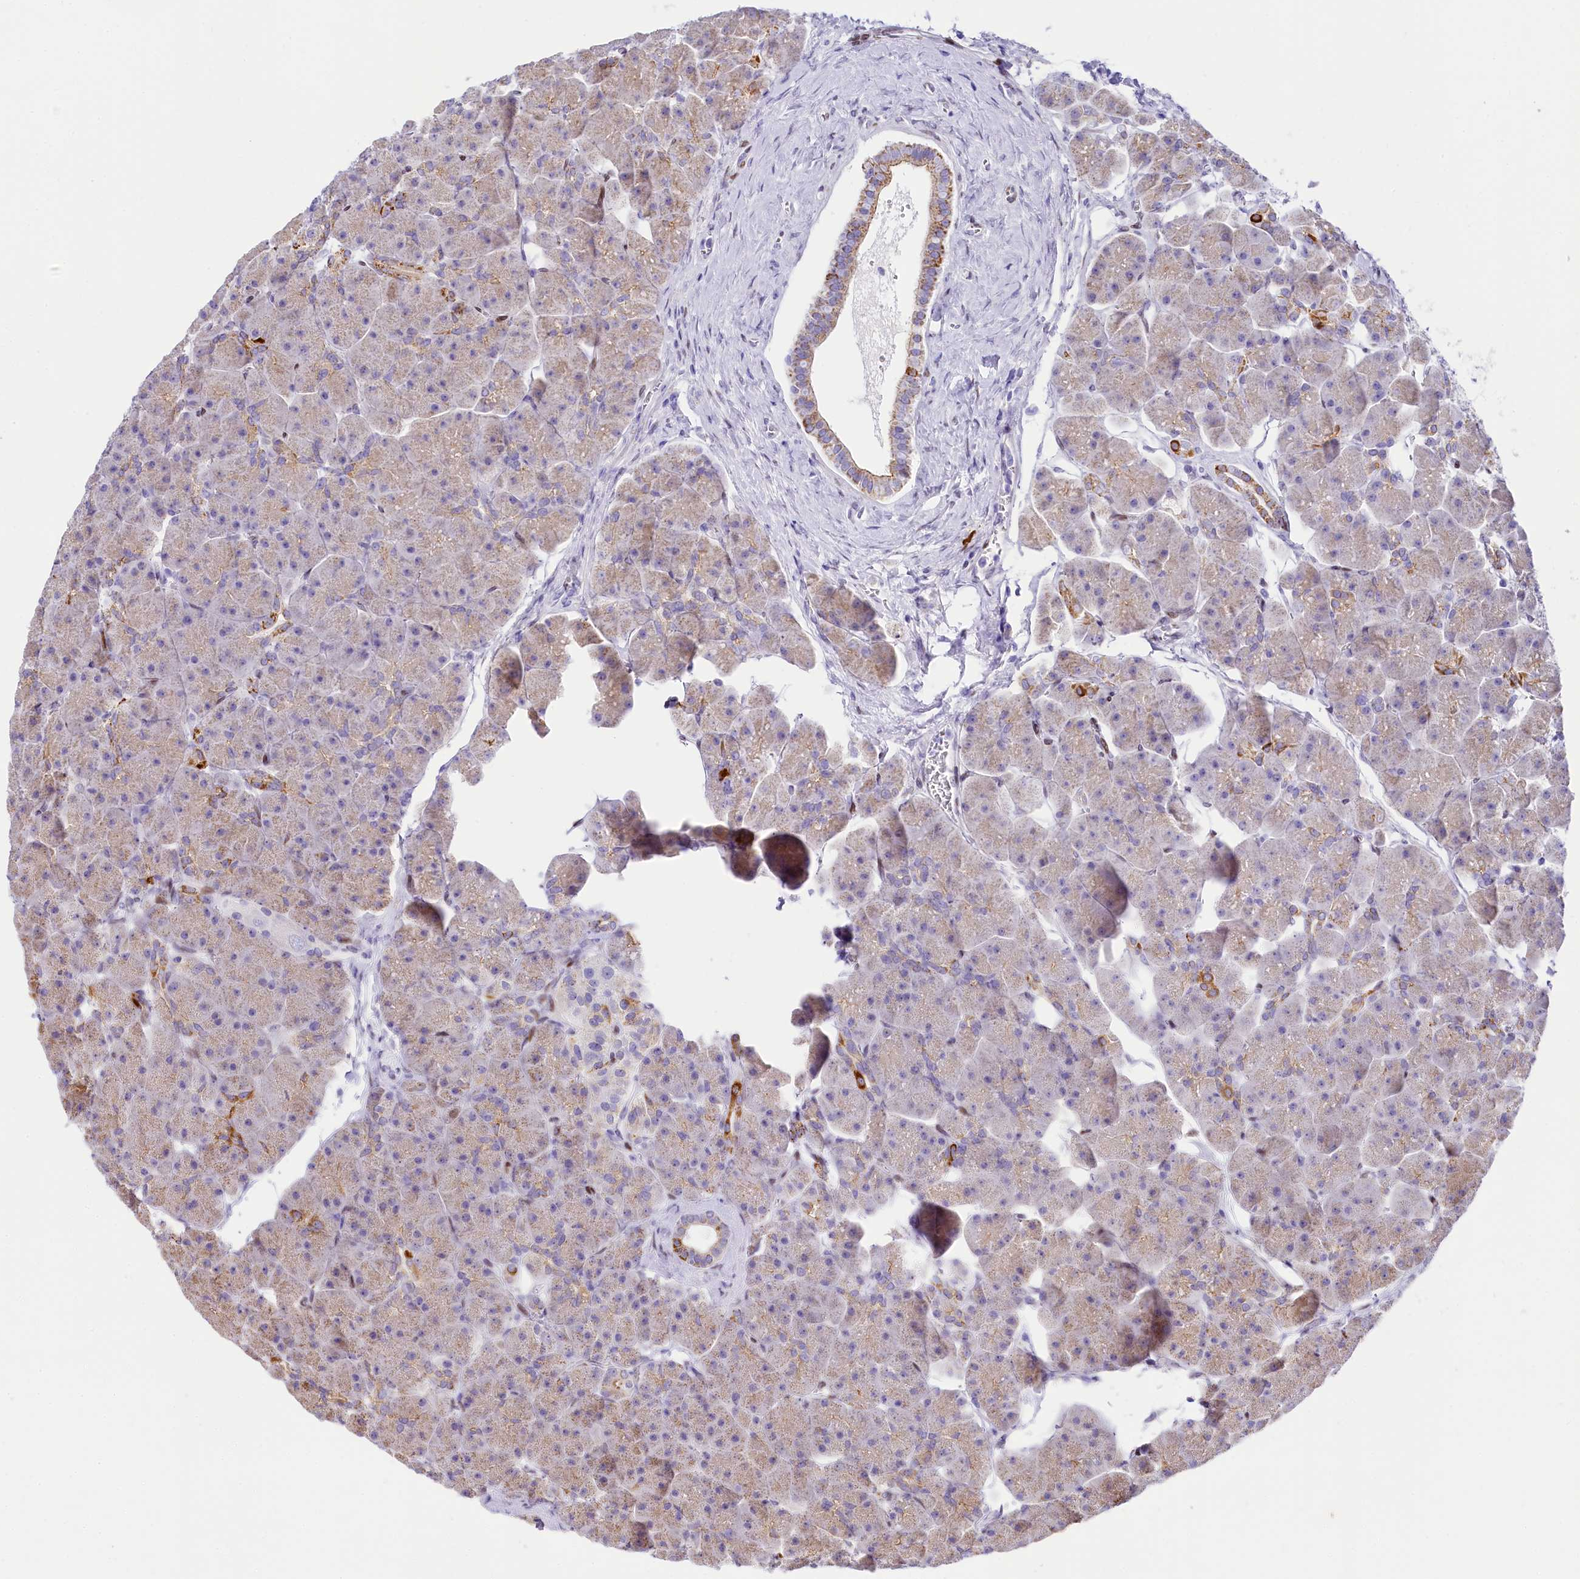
{"staining": {"intensity": "strong", "quantity": "<25%", "location": "cytoplasmic/membranous"}, "tissue": "pancreas", "cell_type": "Exocrine glandular cells", "image_type": "normal", "snomed": [{"axis": "morphology", "description": "Normal tissue, NOS"}, {"axis": "topography", "description": "Pancreas"}], "caption": "Human pancreas stained with a brown dye demonstrates strong cytoplasmic/membranous positive positivity in approximately <25% of exocrine glandular cells.", "gene": "PPIP5K2", "patient": {"sex": "male", "age": 66}}